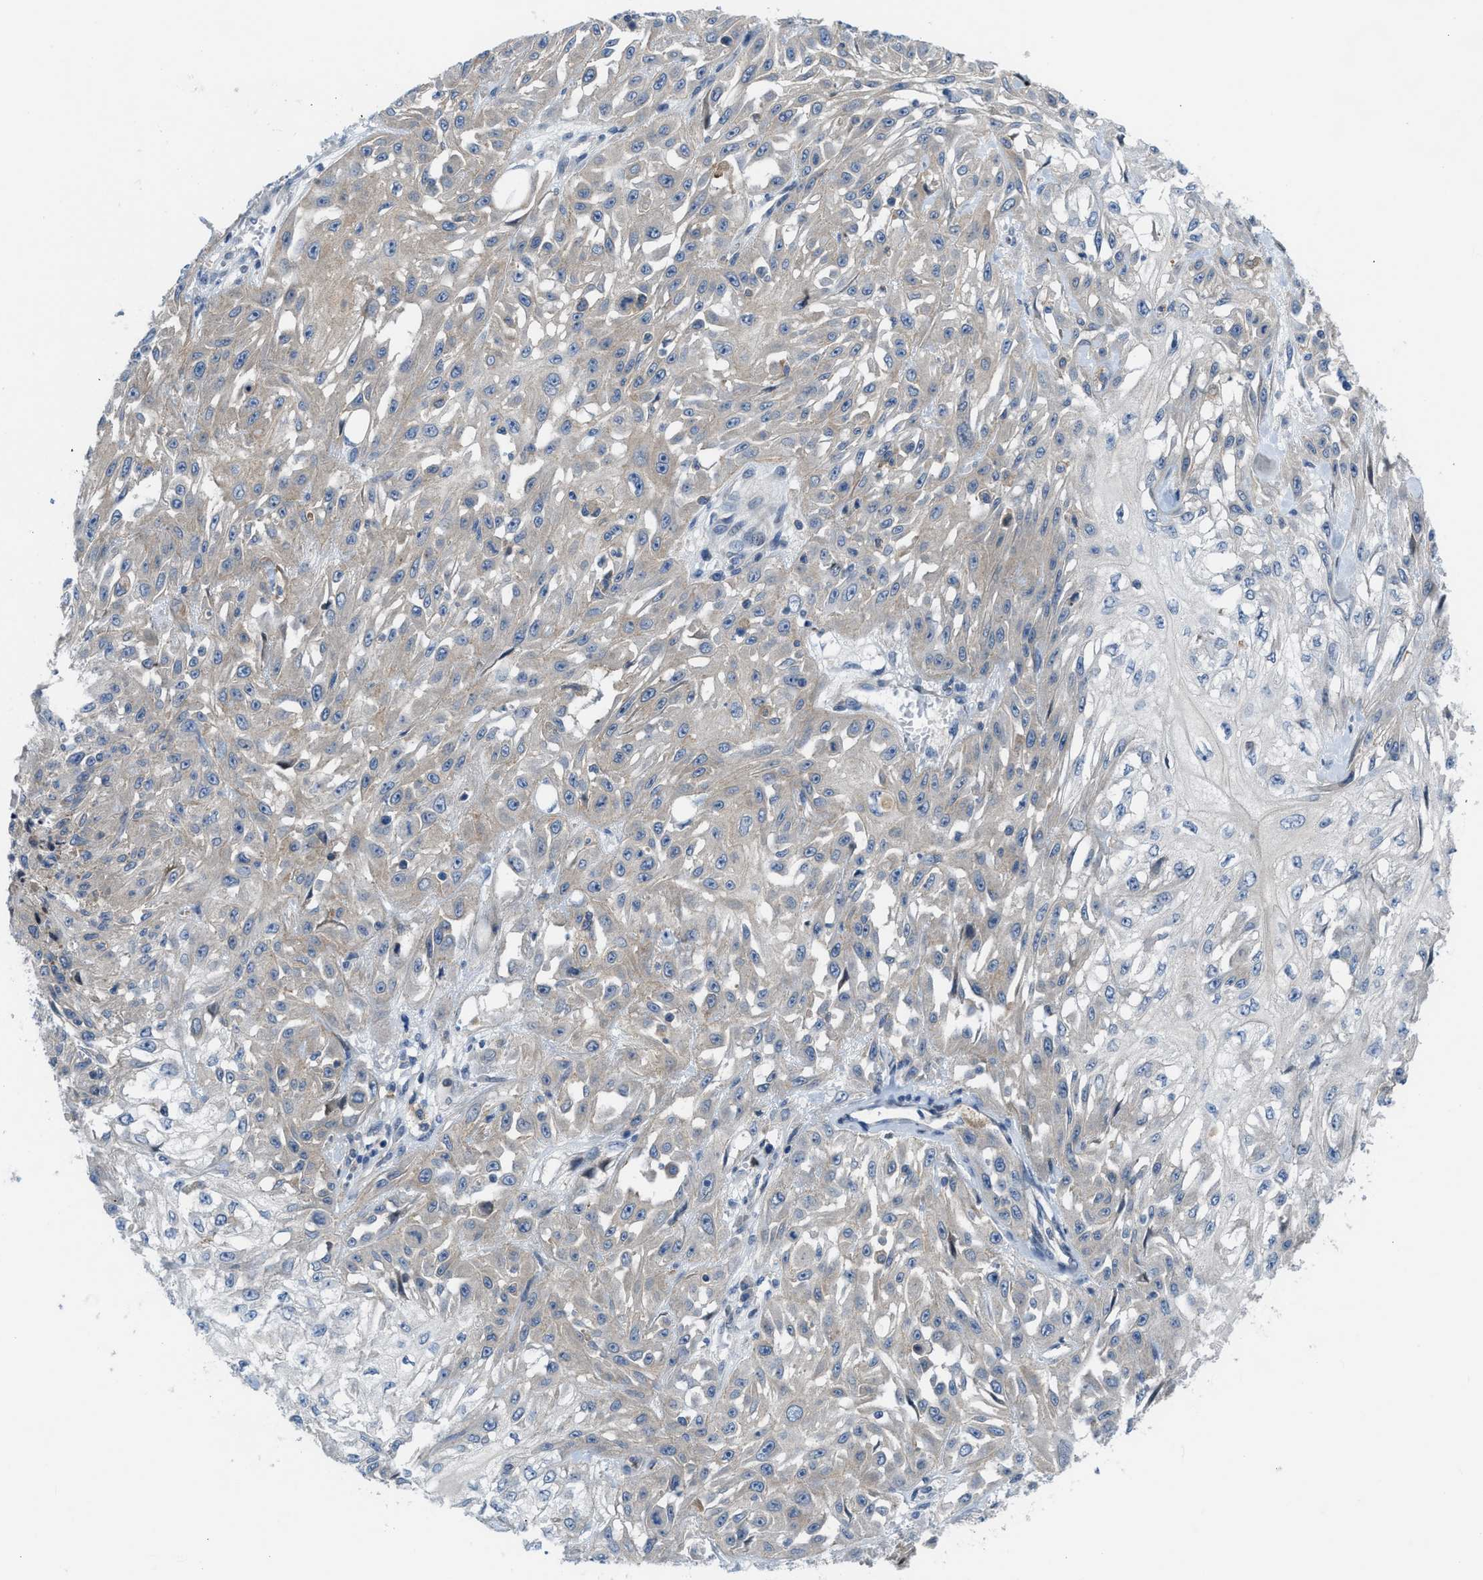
{"staining": {"intensity": "weak", "quantity": "25%-75%", "location": "cytoplasmic/membranous"}, "tissue": "skin cancer", "cell_type": "Tumor cells", "image_type": "cancer", "snomed": [{"axis": "morphology", "description": "Squamous cell carcinoma, NOS"}, {"axis": "morphology", "description": "Squamous cell carcinoma, metastatic, NOS"}, {"axis": "topography", "description": "Skin"}, {"axis": "topography", "description": "Lymph node"}], "caption": "IHC staining of squamous cell carcinoma (skin), which demonstrates low levels of weak cytoplasmic/membranous staining in about 25%-75% of tumor cells indicating weak cytoplasmic/membranous protein expression. The staining was performed using DAB (brown) for protein detection and nuclei were counterstained in hematoxylin (blue).", "gene": "MYO18A", "patient": {"sex": "male", "age": 75}}